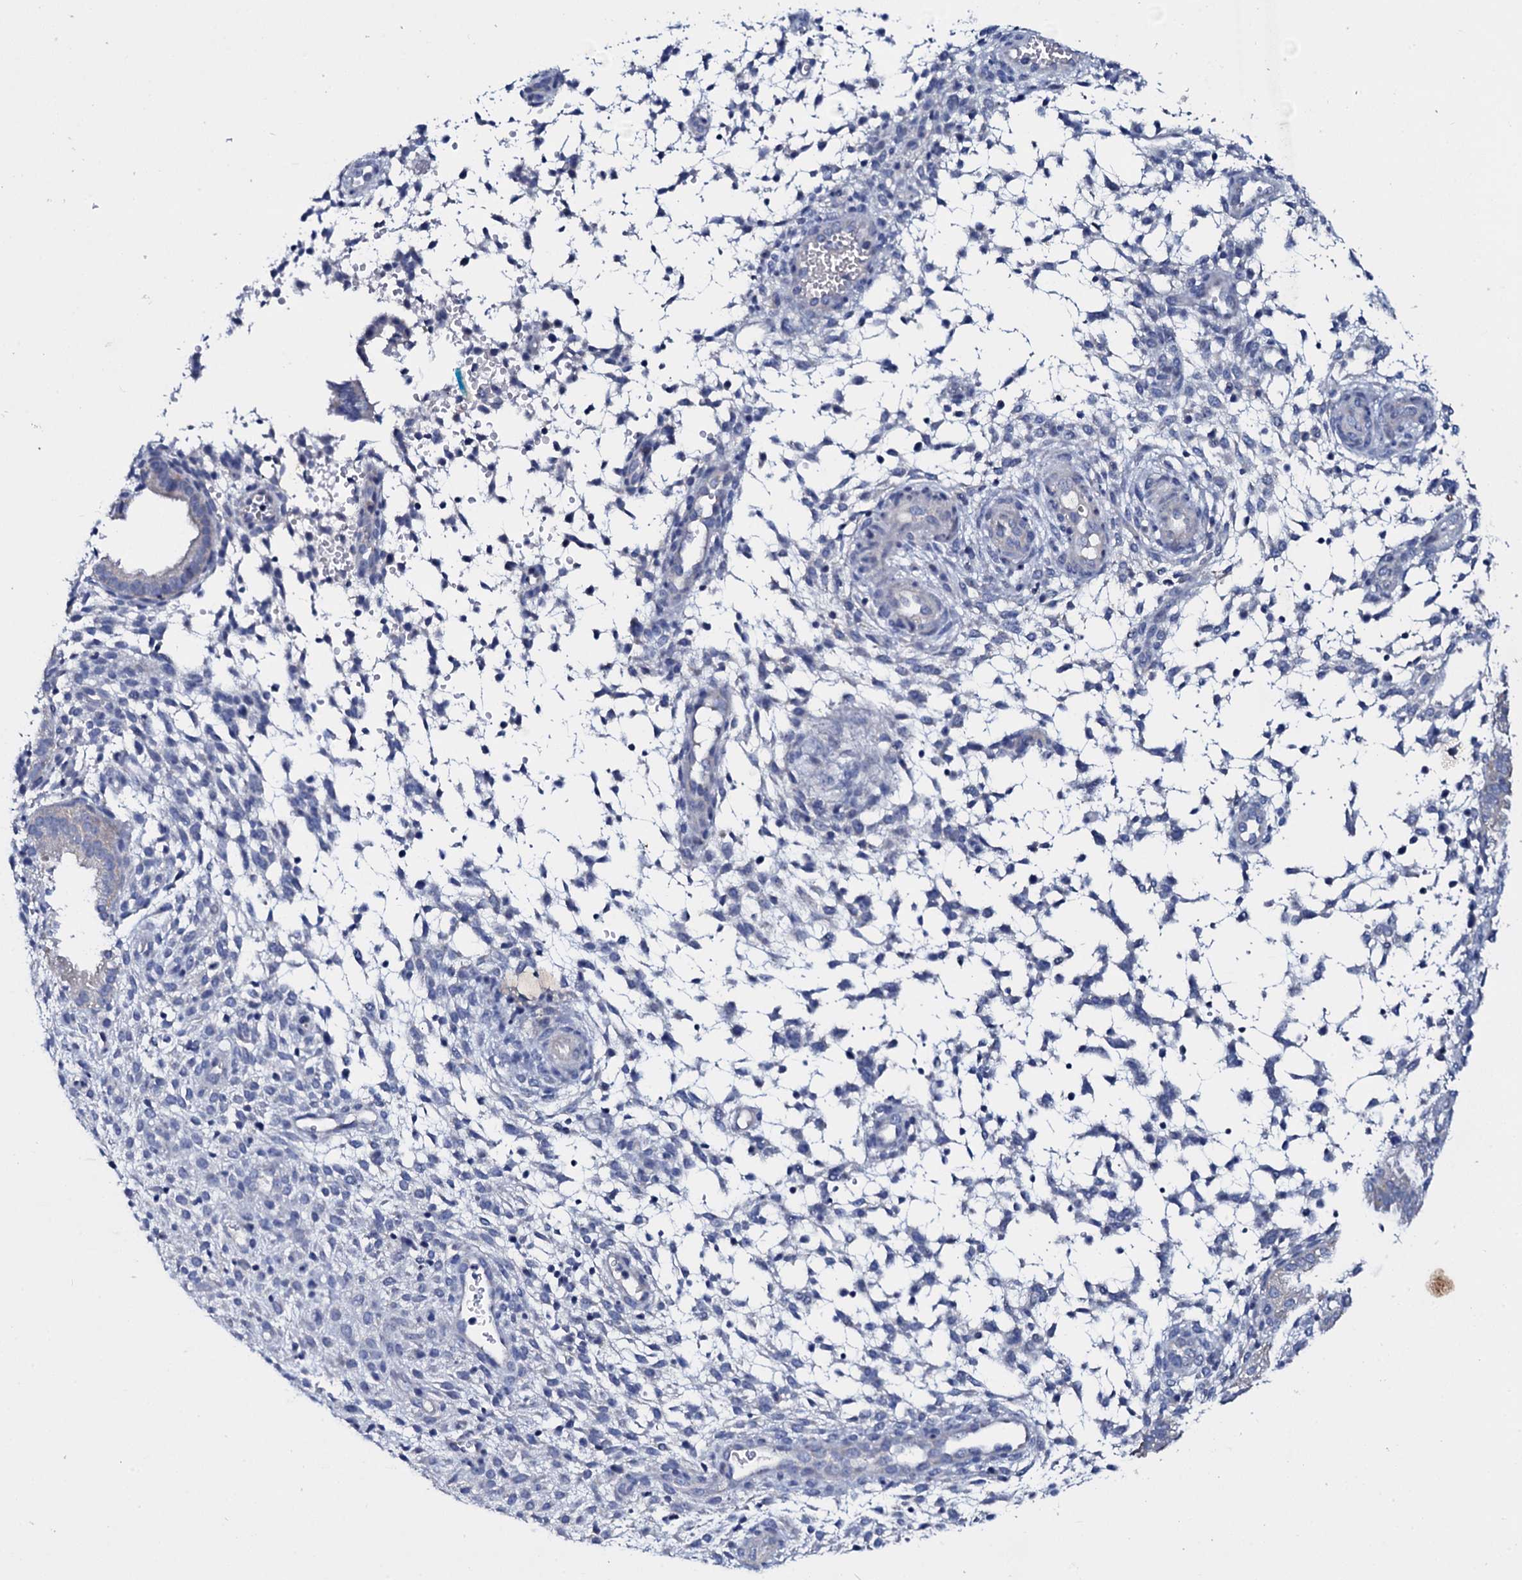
{"staining": {"intensity": "negative", "quantity": "none", "location": "none"}, "tissue": "endometrium", "cell_type": "Cells in endometrial stroma", "image_type": "normal", "snomed": [{"axis": "morphology", "description": "Normal tissue, NOS"}, {"axis": "topography", "description": "Endometrium"}], "caption": "Immunohistochemistry (IHC) micrograph of normal endometrium: human endometrium stained with DAB (3,3'-diaminobenzidine) demonstrates no significant protein positivity in cells in endometrial stroma. (DAB immunohistochemistry, high magnification).", "gene": "SLC37A4", "patient": {"sex": "female", "age": 33}}